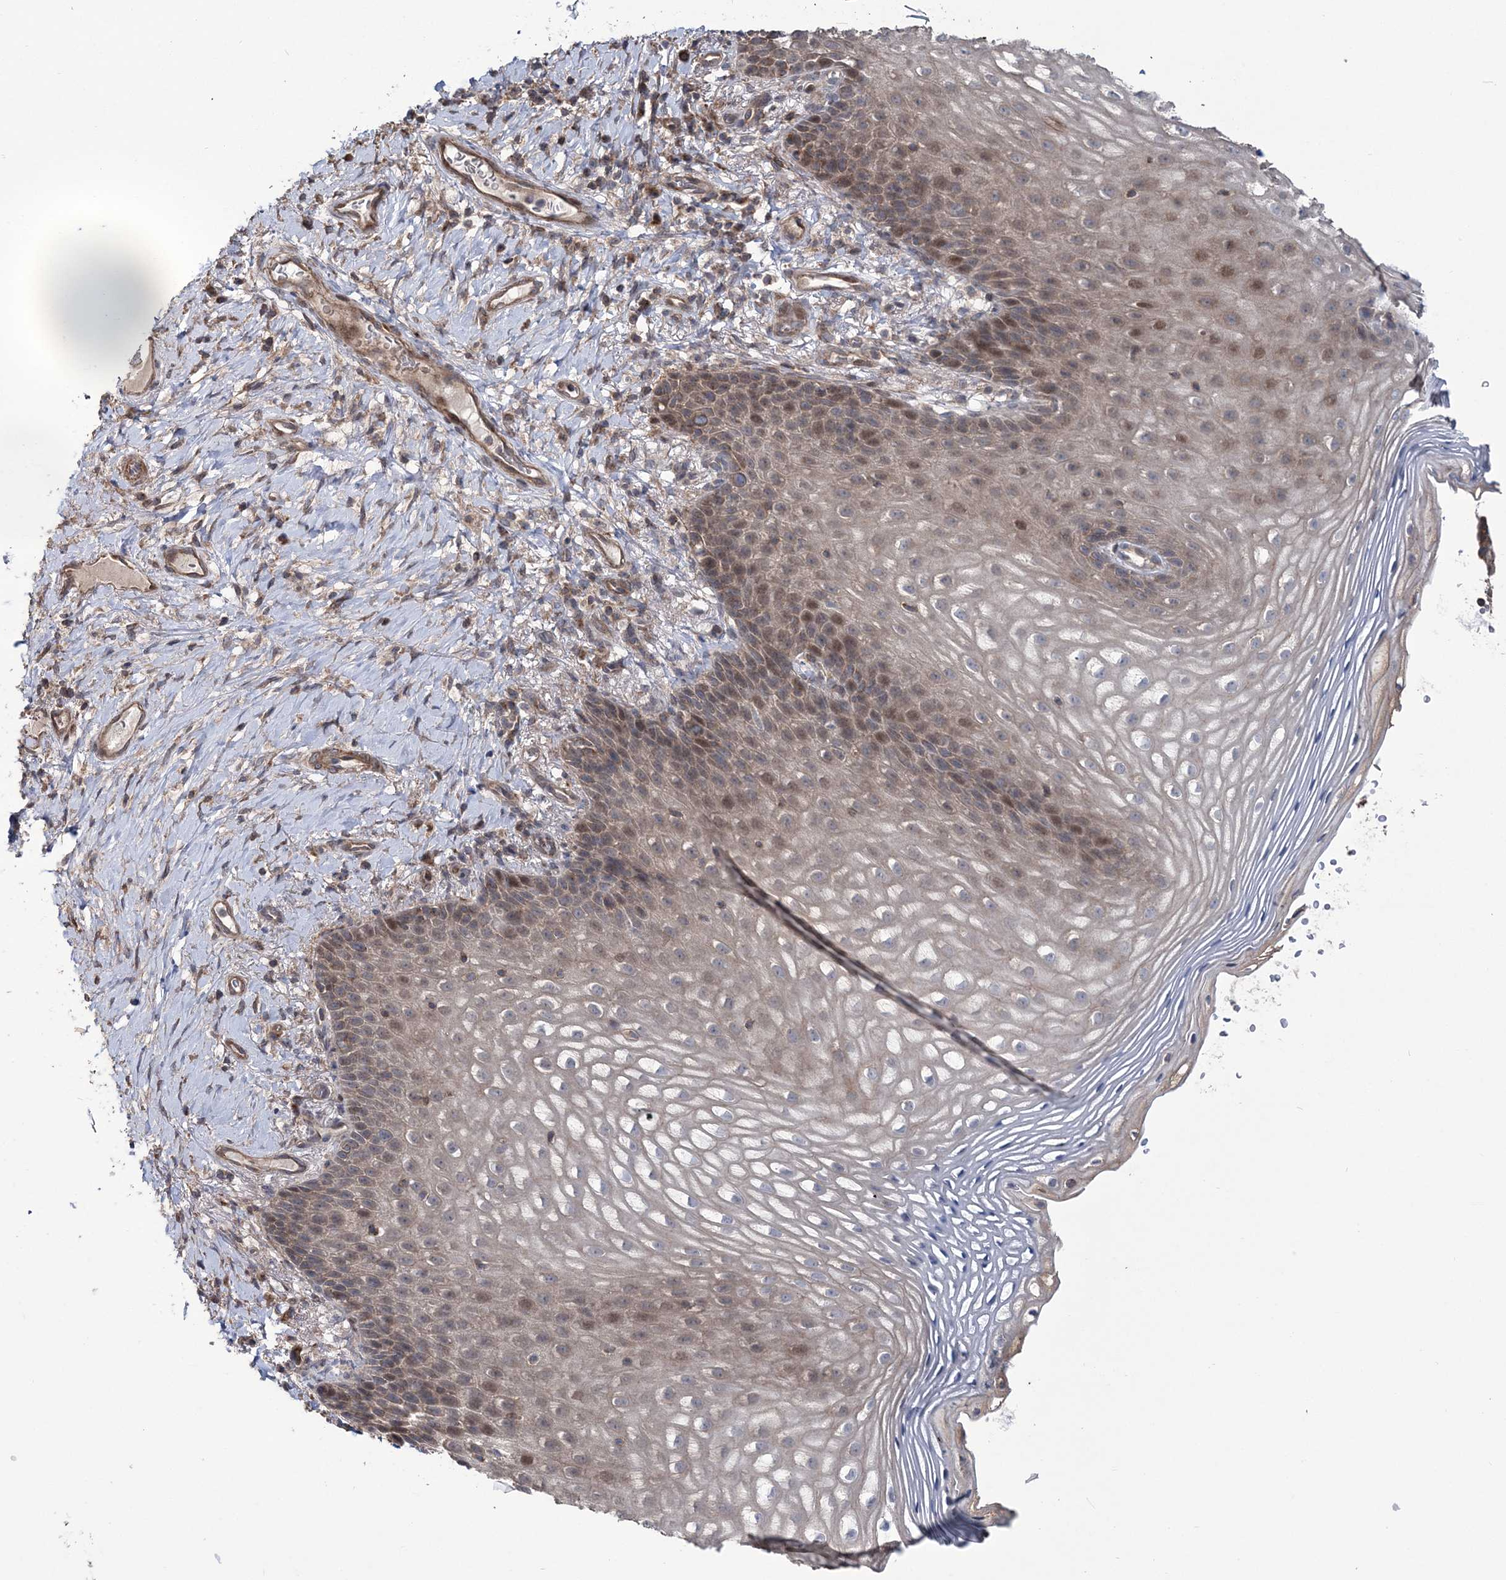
{"staining": {"intensity": "moderate", "quantity": "<25%", "location": "cytoplasmic/membranous,nuclear"}, "tissue": "vagina", "cell_type": "Squamous epithelial cells", "image_type": "normal", "snomed": [{"axis": "morphology", "description": "Normal tissue, NOS"}, {"axis": "topography", "description": "Vagina"}], "caption": "IHC micrograph of benign vagina: human vagina stained using immunohistochemistry exhibits low levels of moderate protein expression localized specifically in the cytoplasmic/membranous,nuclear of squamous epithelial cells, appearing as a cytoplasmic/membranous,nuclear brown color.", "gene": "PPP2R2B", "patient": {"sex": "female", "age": 60}}